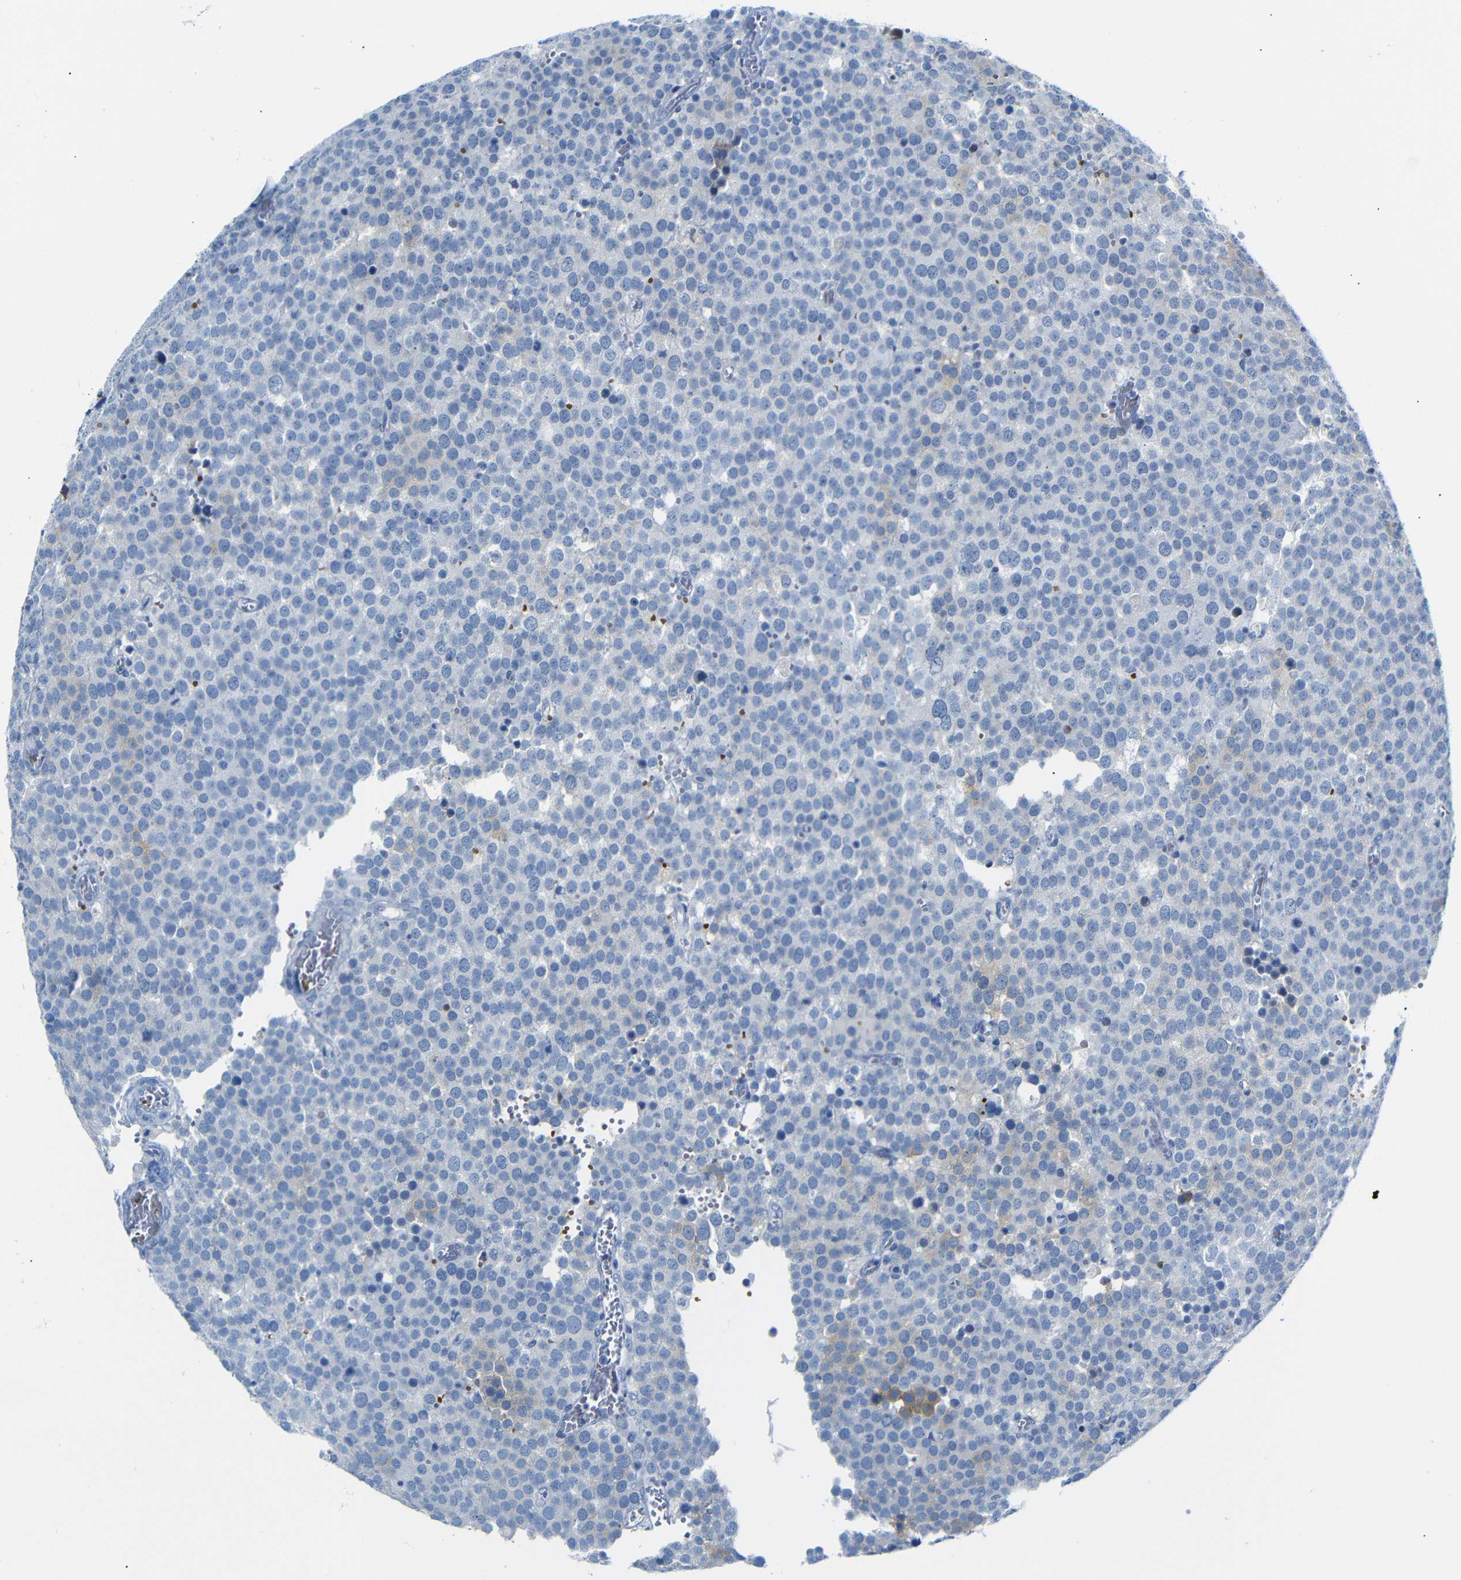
{"staining": {"intensity": "negative", "quantity": "none", "location": "none"}, "tissue": "testis cancer", "cell_type": "Tumor cells", "image_type": "cancer", "snomed": [{"axis": "morphology", "description": "Normal tissue, NOS"}, {"axis": "morphology", "description": "Seminoma, NOS"}, {"axis": "topography", "description": "Testis"}], "caption": "A histopathology image of testis cancer (seminoma) stained for a protein demonstrates no brown staining in tumor cells.", "gene": "ERVMER34-1", "patient": {"sex": "male", "age": 71}}